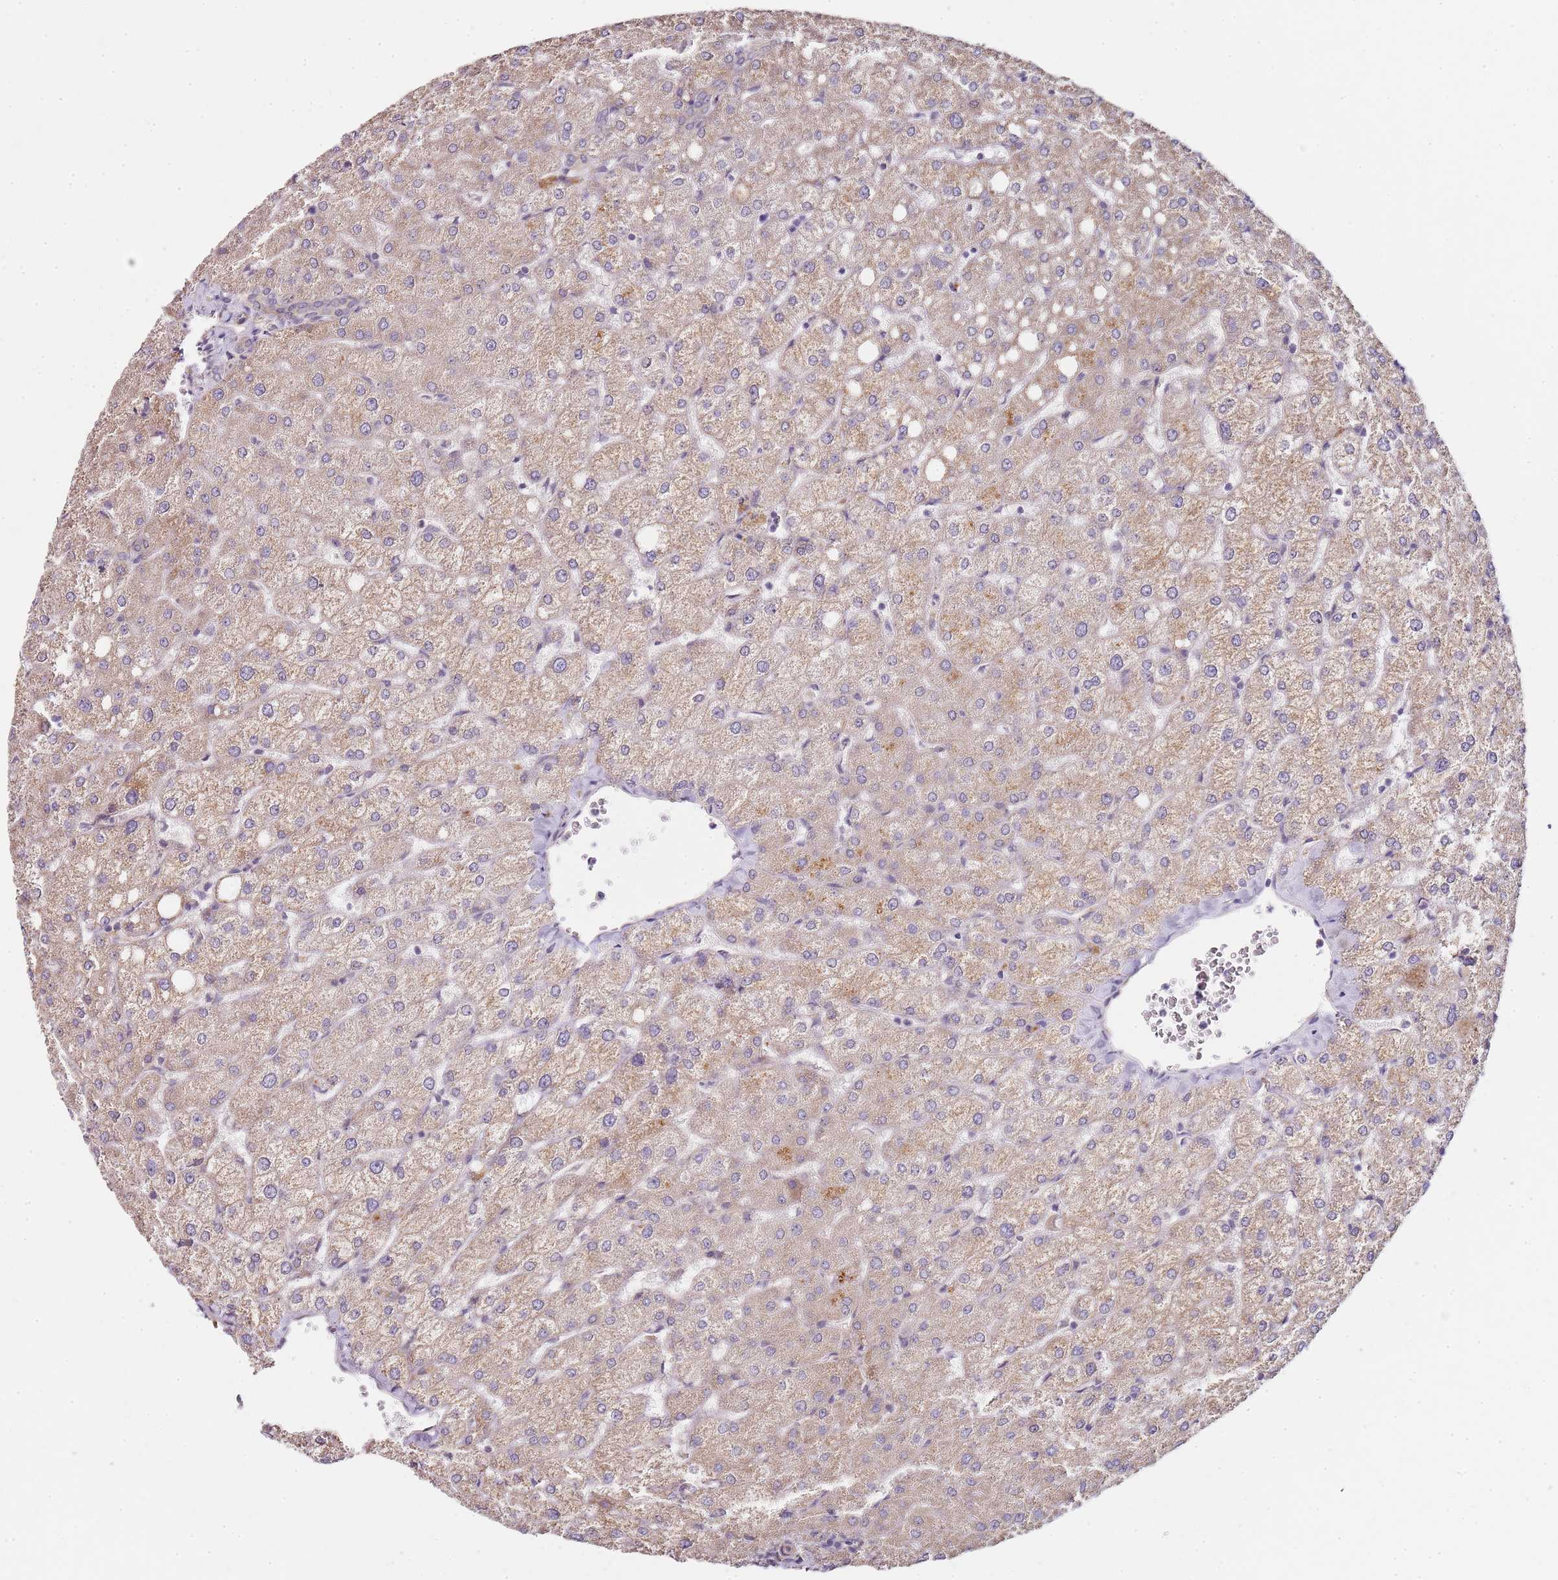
{"staining": {"intensity": "negative", "quantity": "none", "location": "none"}, "tissue": "liver", "cell_type": "Cholangiocytes", "image_type": "normal", "snomed": [{"axis": "morphology", "description": "Normal tissue, NOS"}, {"axis": "topography", "description": "Liver"}], "caption": "This histopathology image is of unremarkable liver stained with immunohistochemistry to label a protein in brown with the nuclei are counter-stained blue. There is no expression in cholangiocytes.", "gene": "TBC1D9", "patient": {"sex": "female", "age": 54}}